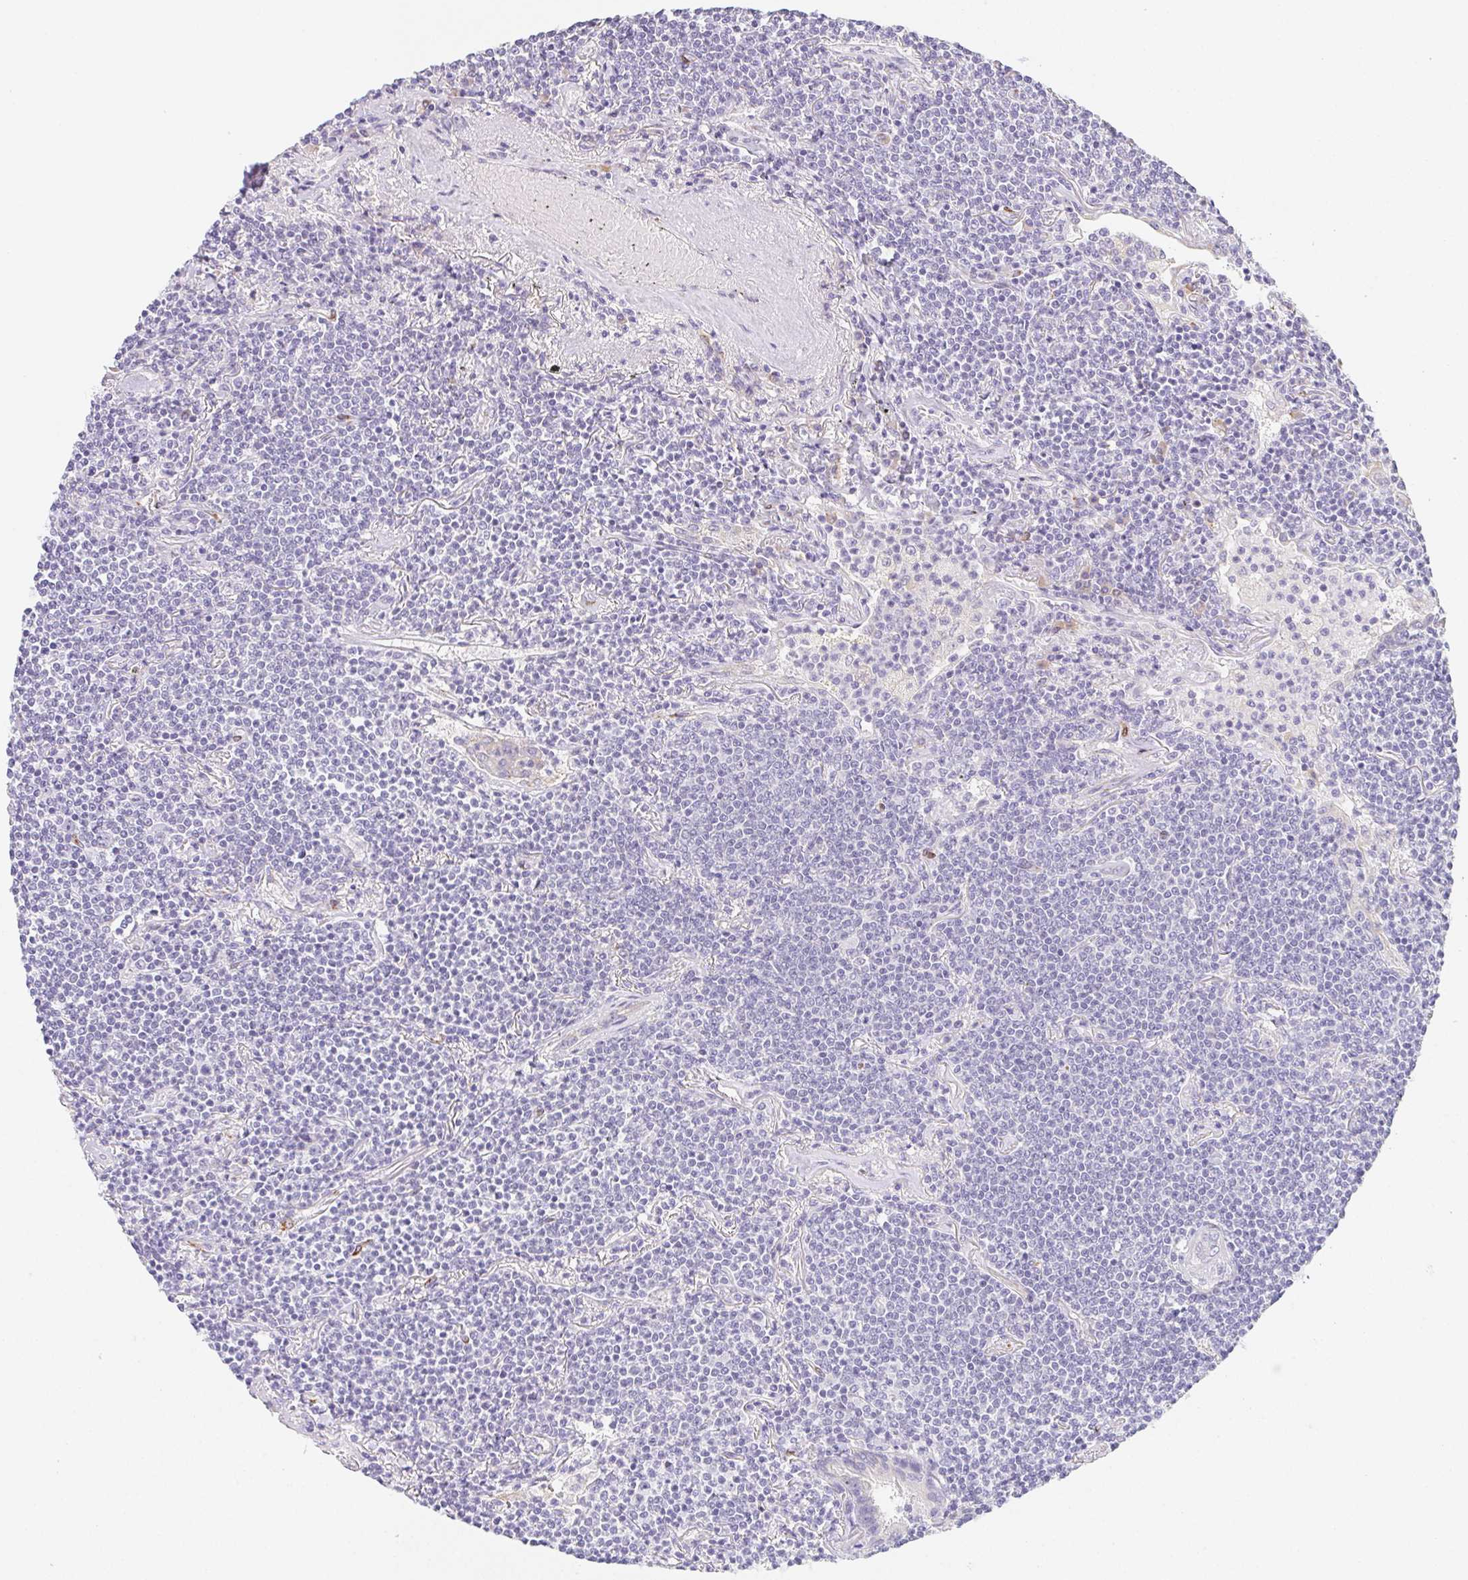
{"staining": {"intensity": "negative", "quantity": "none", "location": "none"}, "tissue": "lymphoma", "cell_type": "Tumor cells", "image_type": "cancer", "snomed": [{"axis": "morphology", "description": "Malignant lymphoma, non-Hodgkin's type, Low grade"}, {"axis": "topography", "description": "Lung"}], "caption": "Low-grade malignant lymphoma, non-Hodgkin's type was stained to show a protein in brown. There is no significant expression in tumor cells.", "gene": "HRC", "patient": {"sex": "female", "age": 71}}